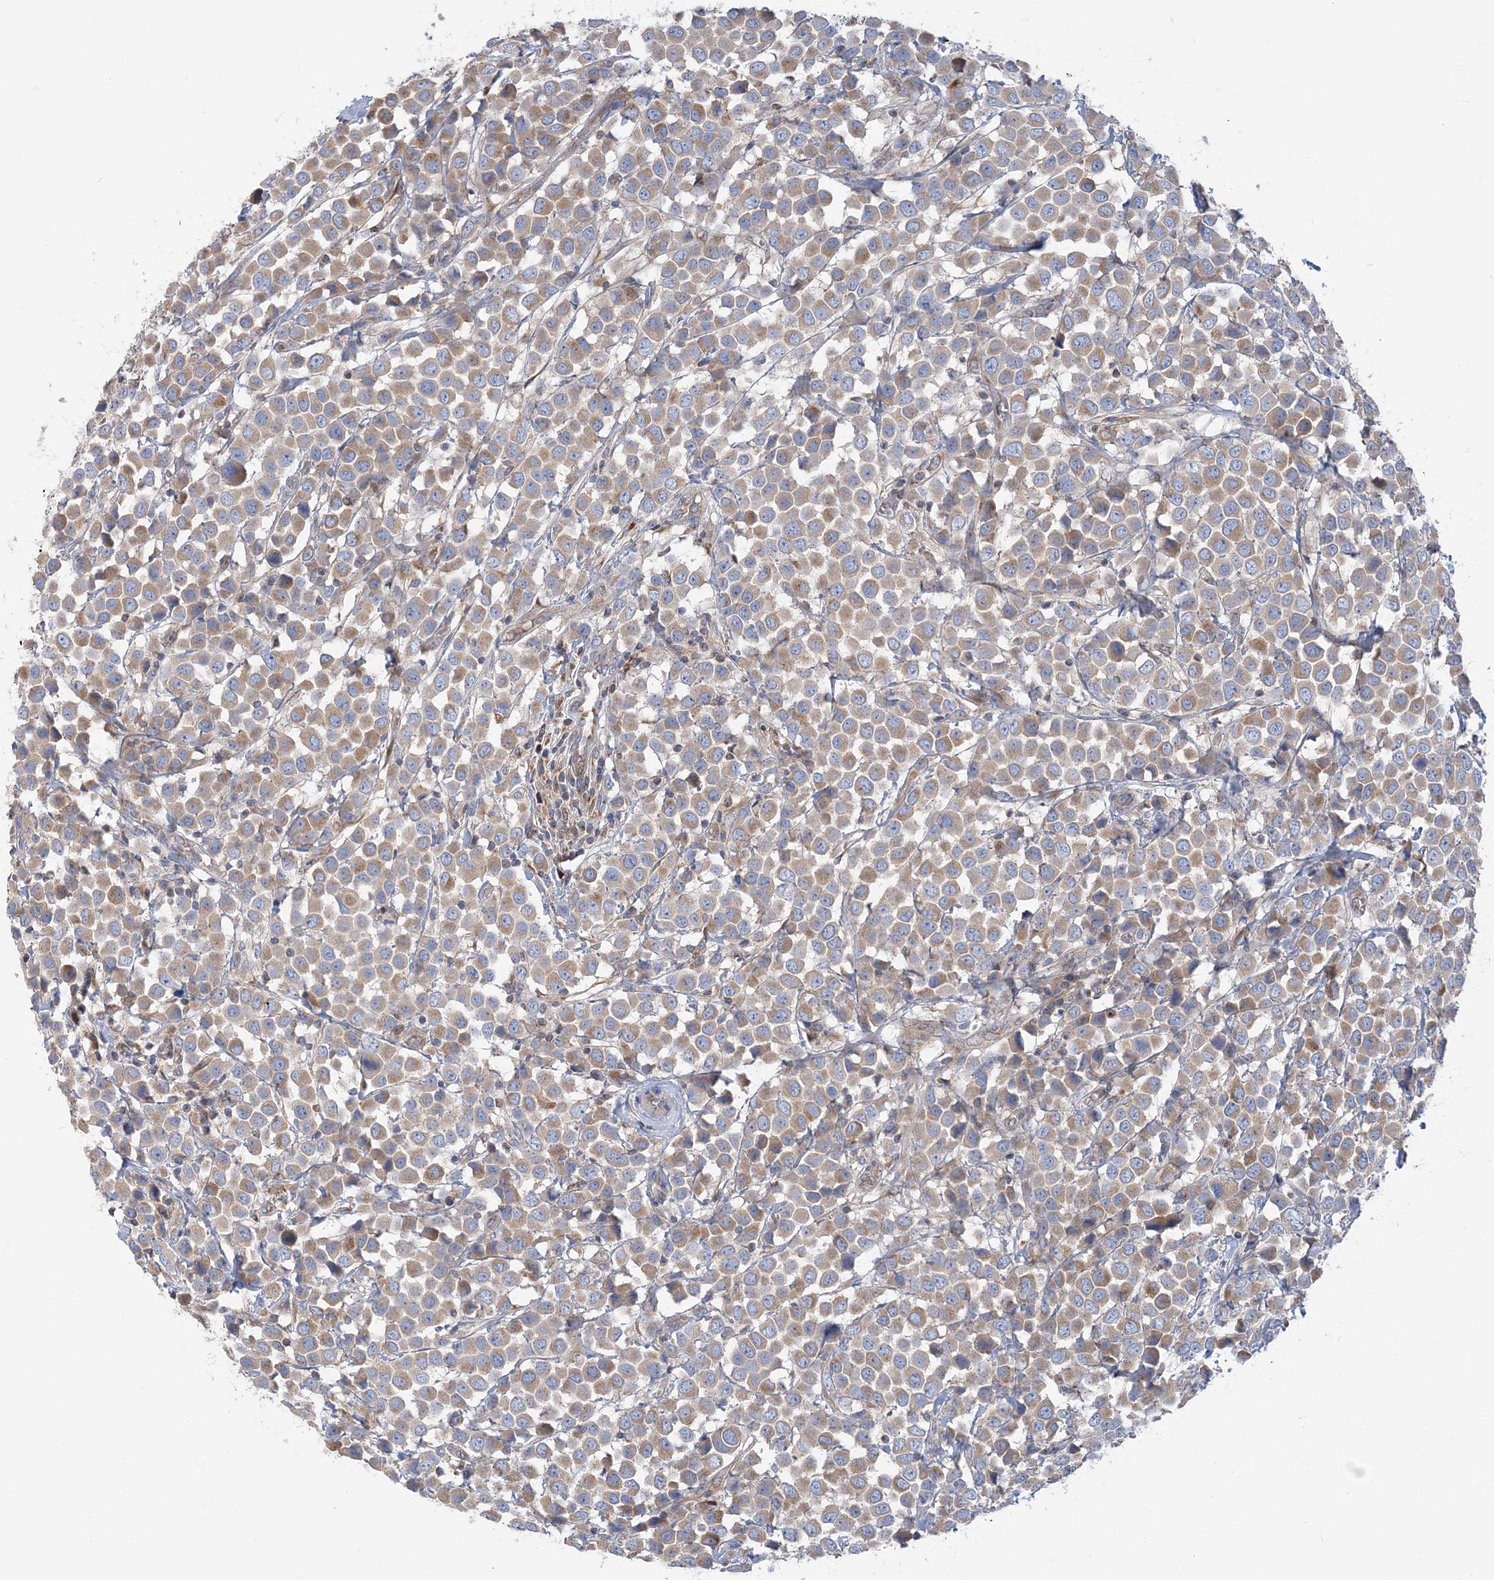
{"staining": {"intensity": "moderate", "quantity": ">75%", "location": "cytoplasmic/membranous"}, "tissue": "breast cancer", "cell_type": "Tumor cells", "image_type": "cancer", "snomed": [{"axis": "morphology", "description": "Duct carcinoma"}, {"axis": "topography", "description": "Breast"}], "caption": "Breast cancer (infiltrating ductal carcinoma) was stained to show a protein in brown. There is medium levels of moderate cytoplasmic/membranous expression in approximately >75% of tumor cells.", "gene": "FAM114A2", "patient": {"sex": "female", "age": 61}}